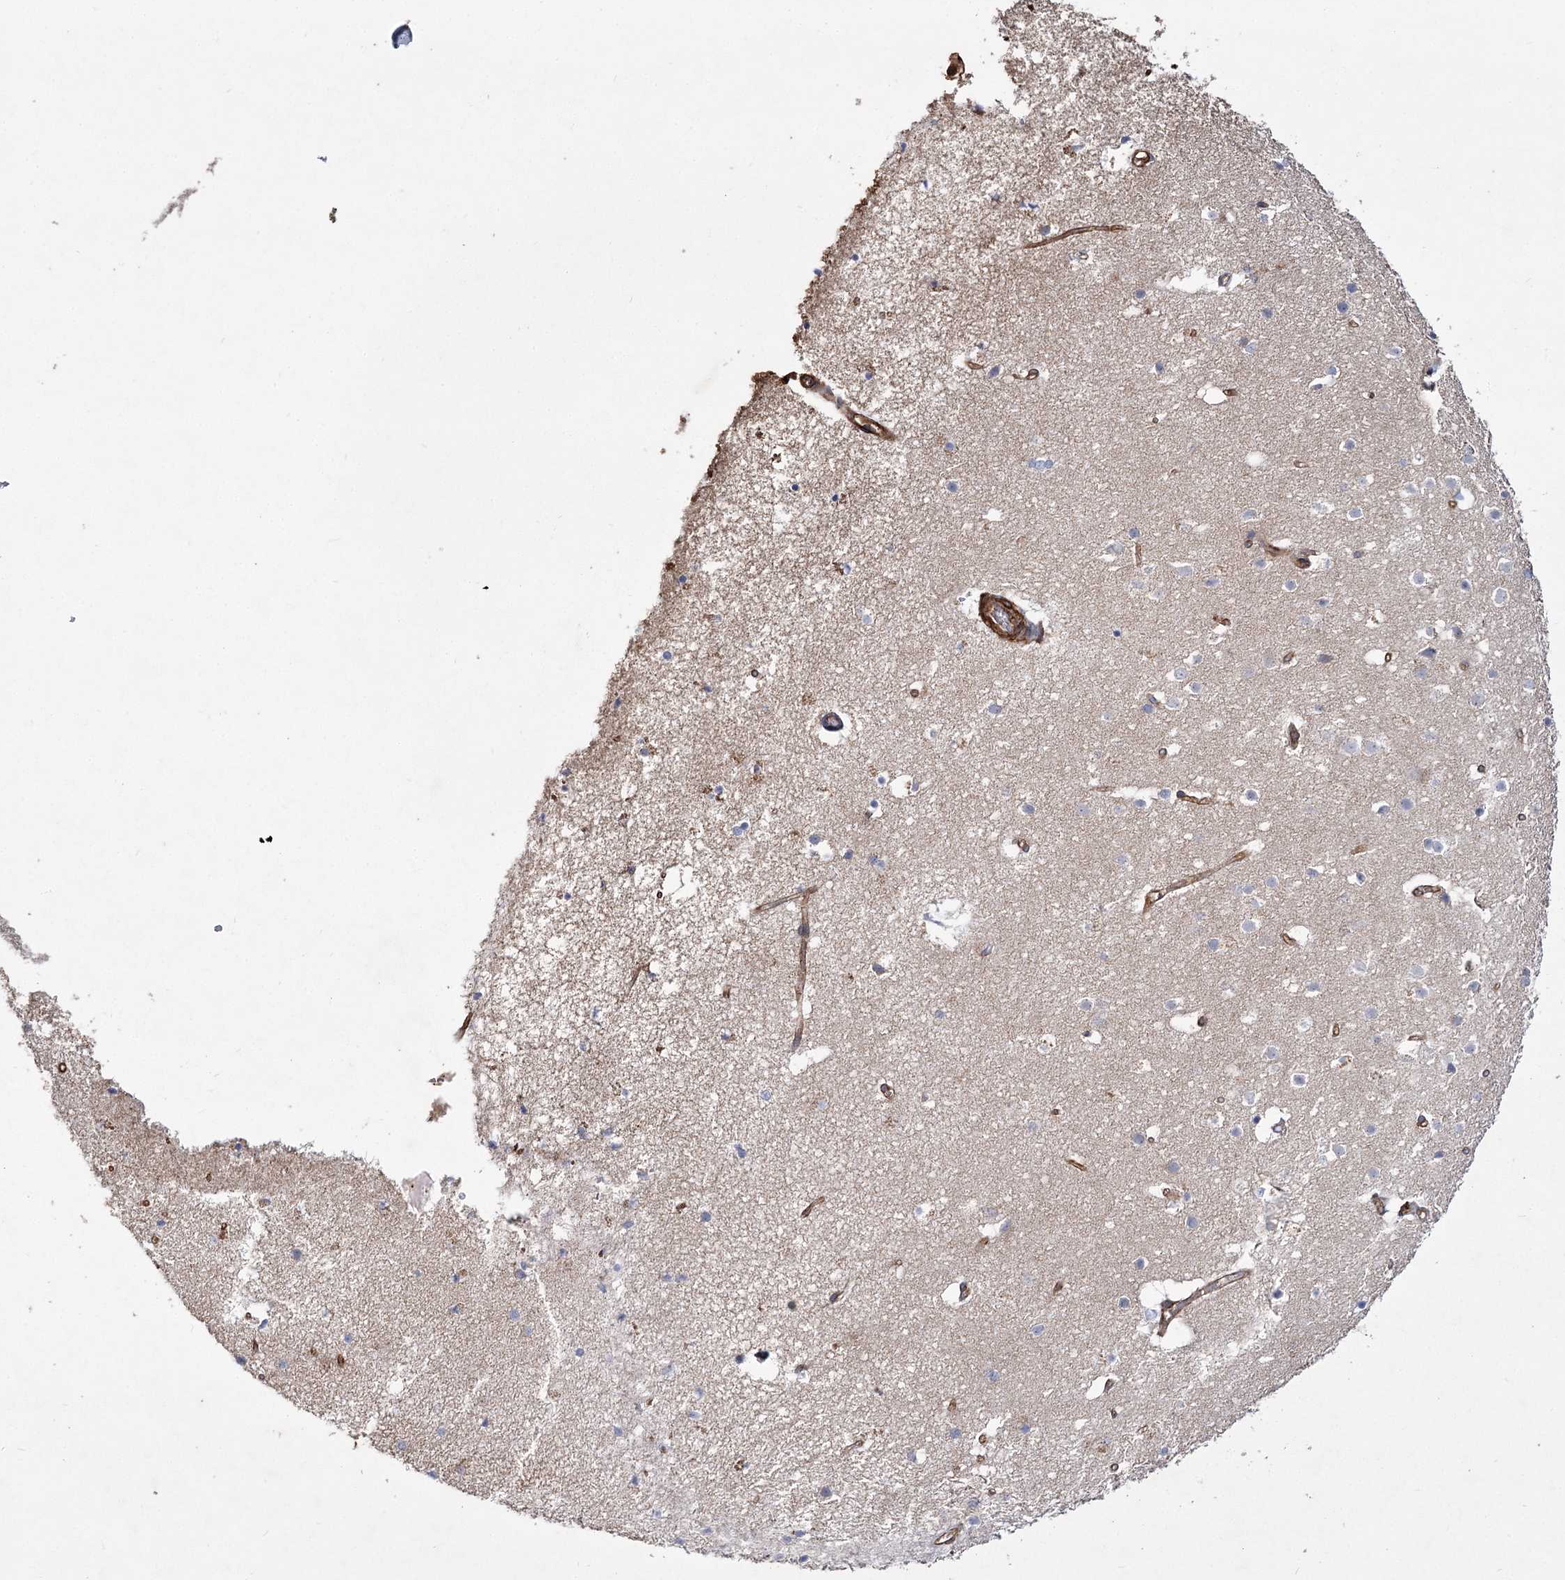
{"staining": {"intensity": "strong", "quantity": ">75%", "location": "cytoplasmic/membranous"}, "tissue": "cerebral cortex", "cell_type": "Endothelial cells", "image_type": "normal", "snomed": [{"axis": "morphology", "description": "Normal tissue, NOS"}, {"axis": "topography", "description": "Cerebral cortex"}], "caption": "Immunohistochemistry (IHC) of normal cerebral cortex demonstrates high levels of strong cytoplasmic/membranous expression in about >75% of endothelial cells. (Stains: DAB (3,3'-diaminobenzidine) in brown, nuclei in blue, Microscopy: brightfield microscopy at high magnification).", "gene": "TMEM164", "patient": {"sex": "male", "age": 54}}